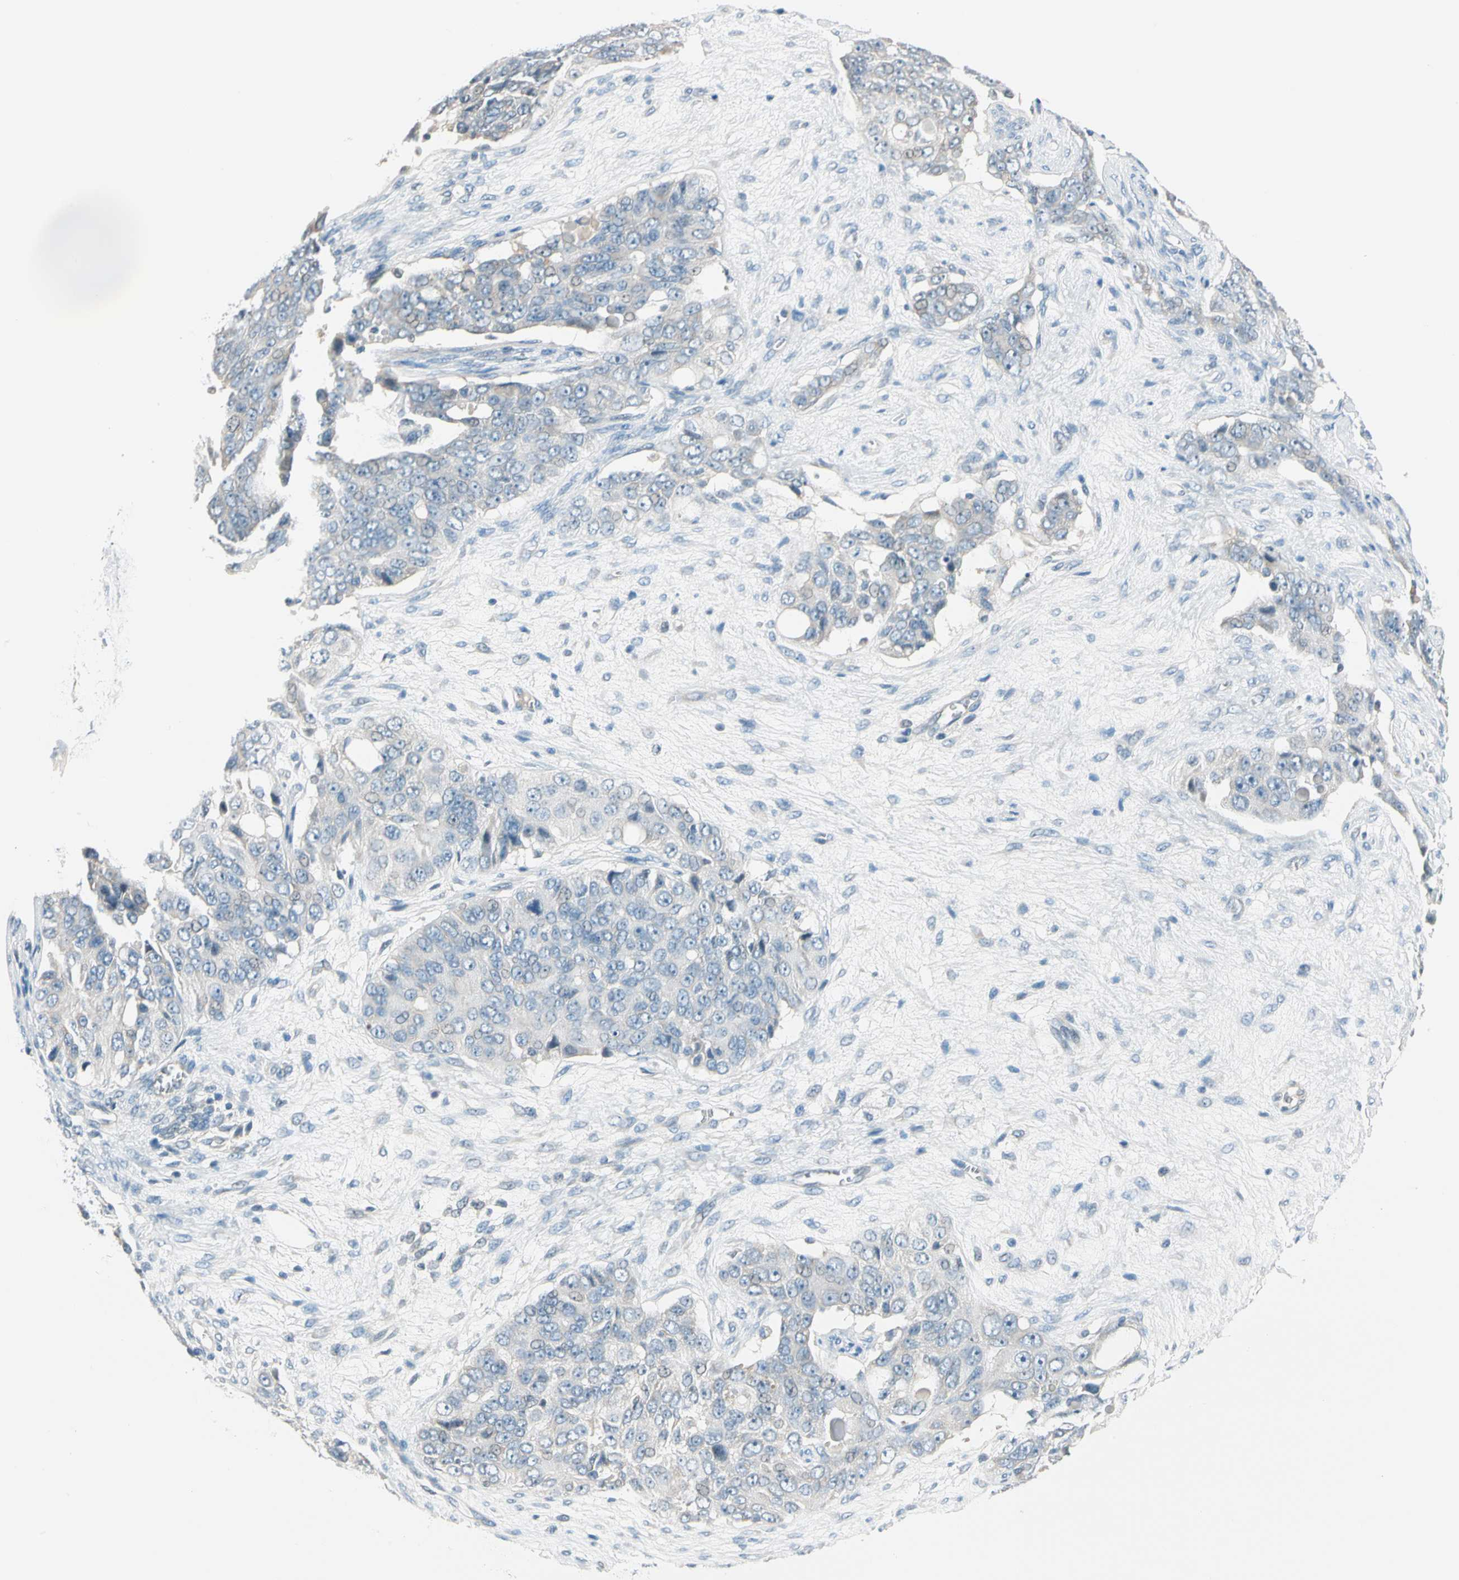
{"staining": {"intensity": "weak", "quantity": "<25%", "location": "cytoplasmic/membranous"}, "tissue": "ovarian cancer", "cell_type": "Tumor cells", "image_type": "cancer", "snomed": [{"axis": "morphology", "description": "Carcinoma, endometroid"}, {"axis": "topography", "description": "Ovary"}], "caption": "A micrograph of human endometroid carcinoma (ovarian) is negative for staining in tumor cells.", "gene": "STK40", "patient": {"sex": "female", "age": 51}}